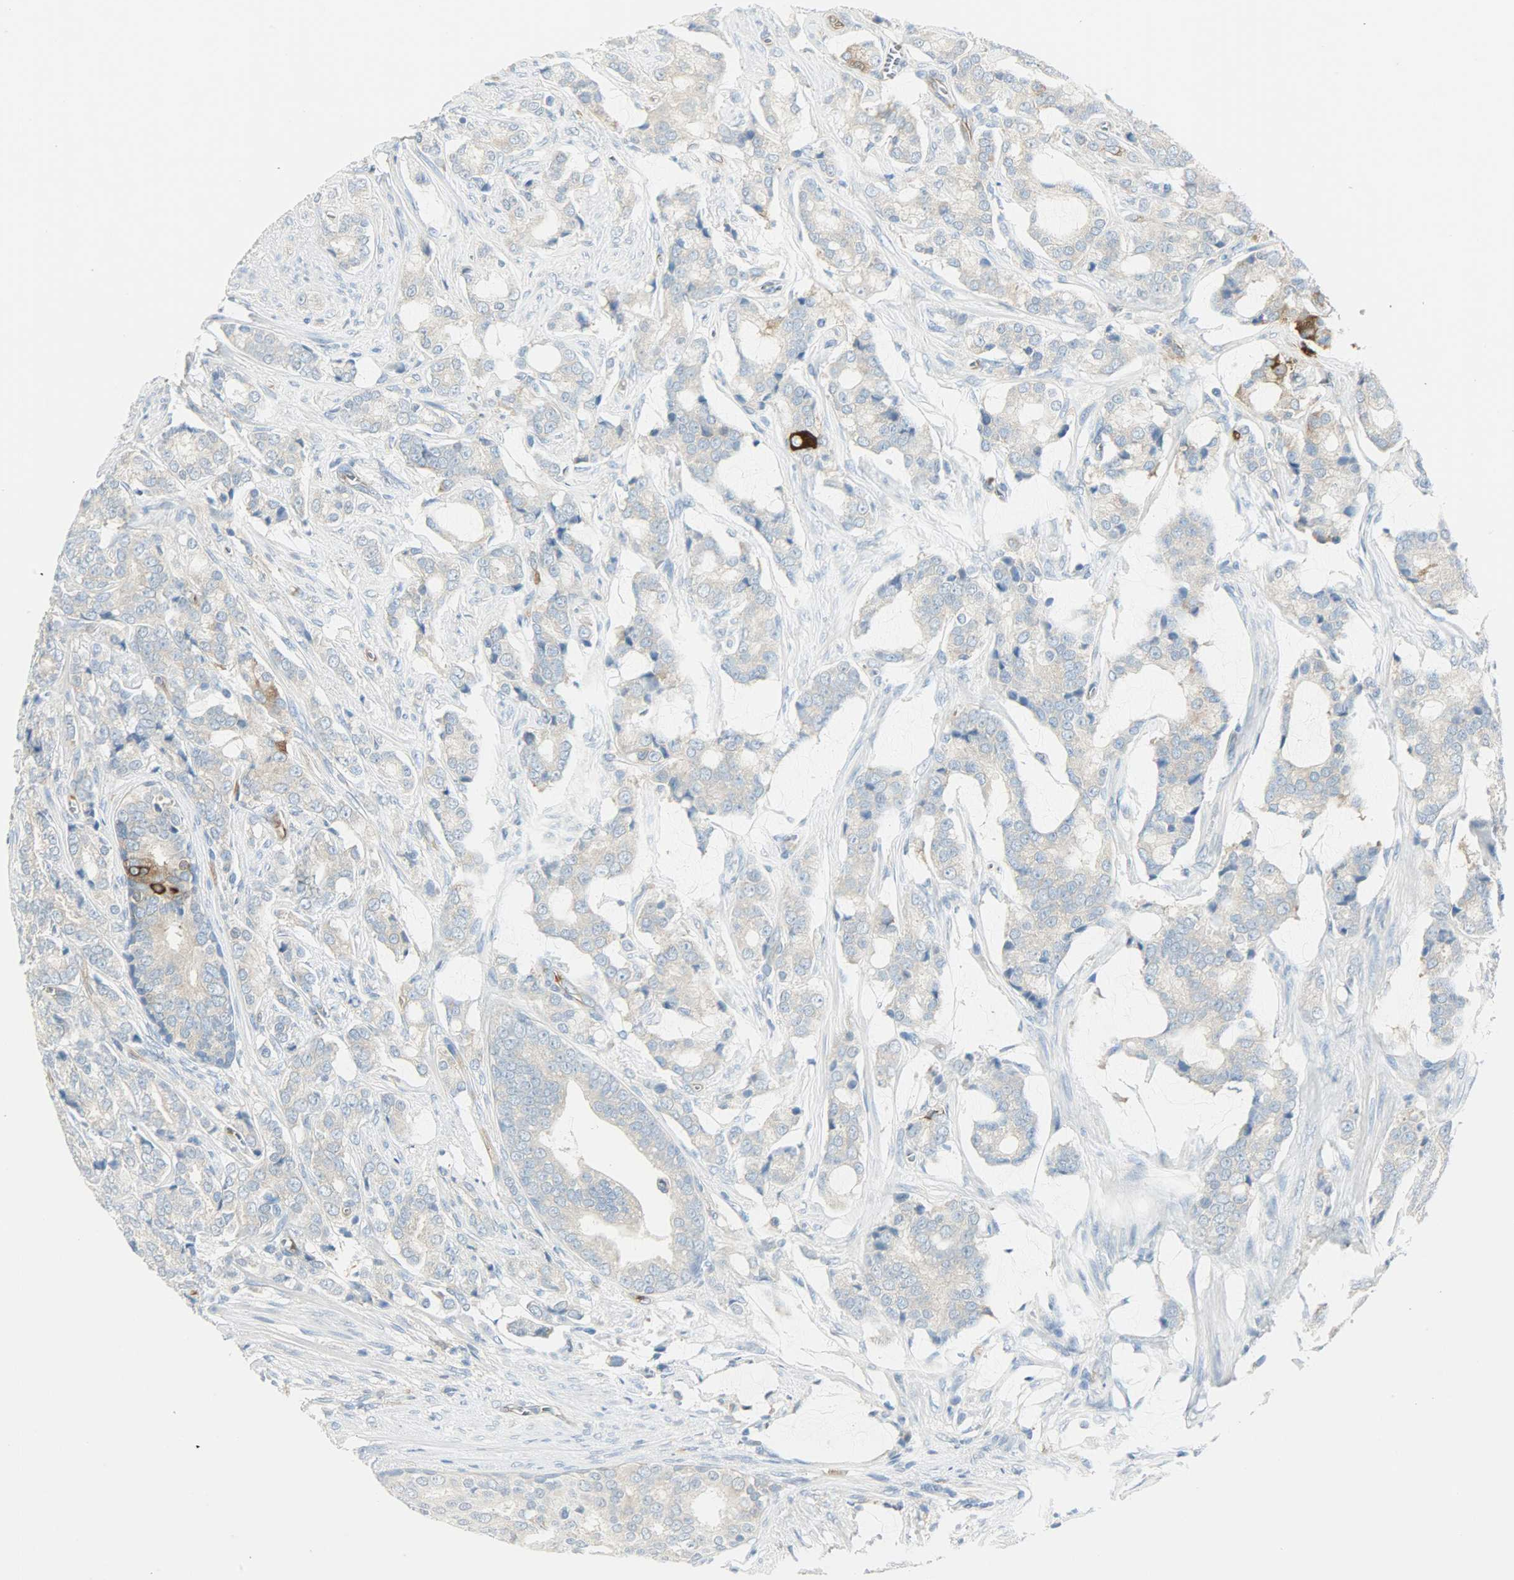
{"staining": {"intensity": "weak", "quantity": "25%-75%", "location": "cytoplasmic/membranous"}, "tissue": "prostate cancer", "cell_type": "Tumor cells", "image_type": "cancer", "snomed": [{"axis": "morphology", "description": "Adenocarcinoma, Low grade"}, {"axis": "topography", "description": "Prostate"}], "caption": "Weak cytoplasmic/membranous protein positivity is identified in approximately 25%-75% of tumor cells in low-grade adenocarcinoma (prostate).", "gene": "WARS1", "patient": {"sex": "male", "age": 58}}